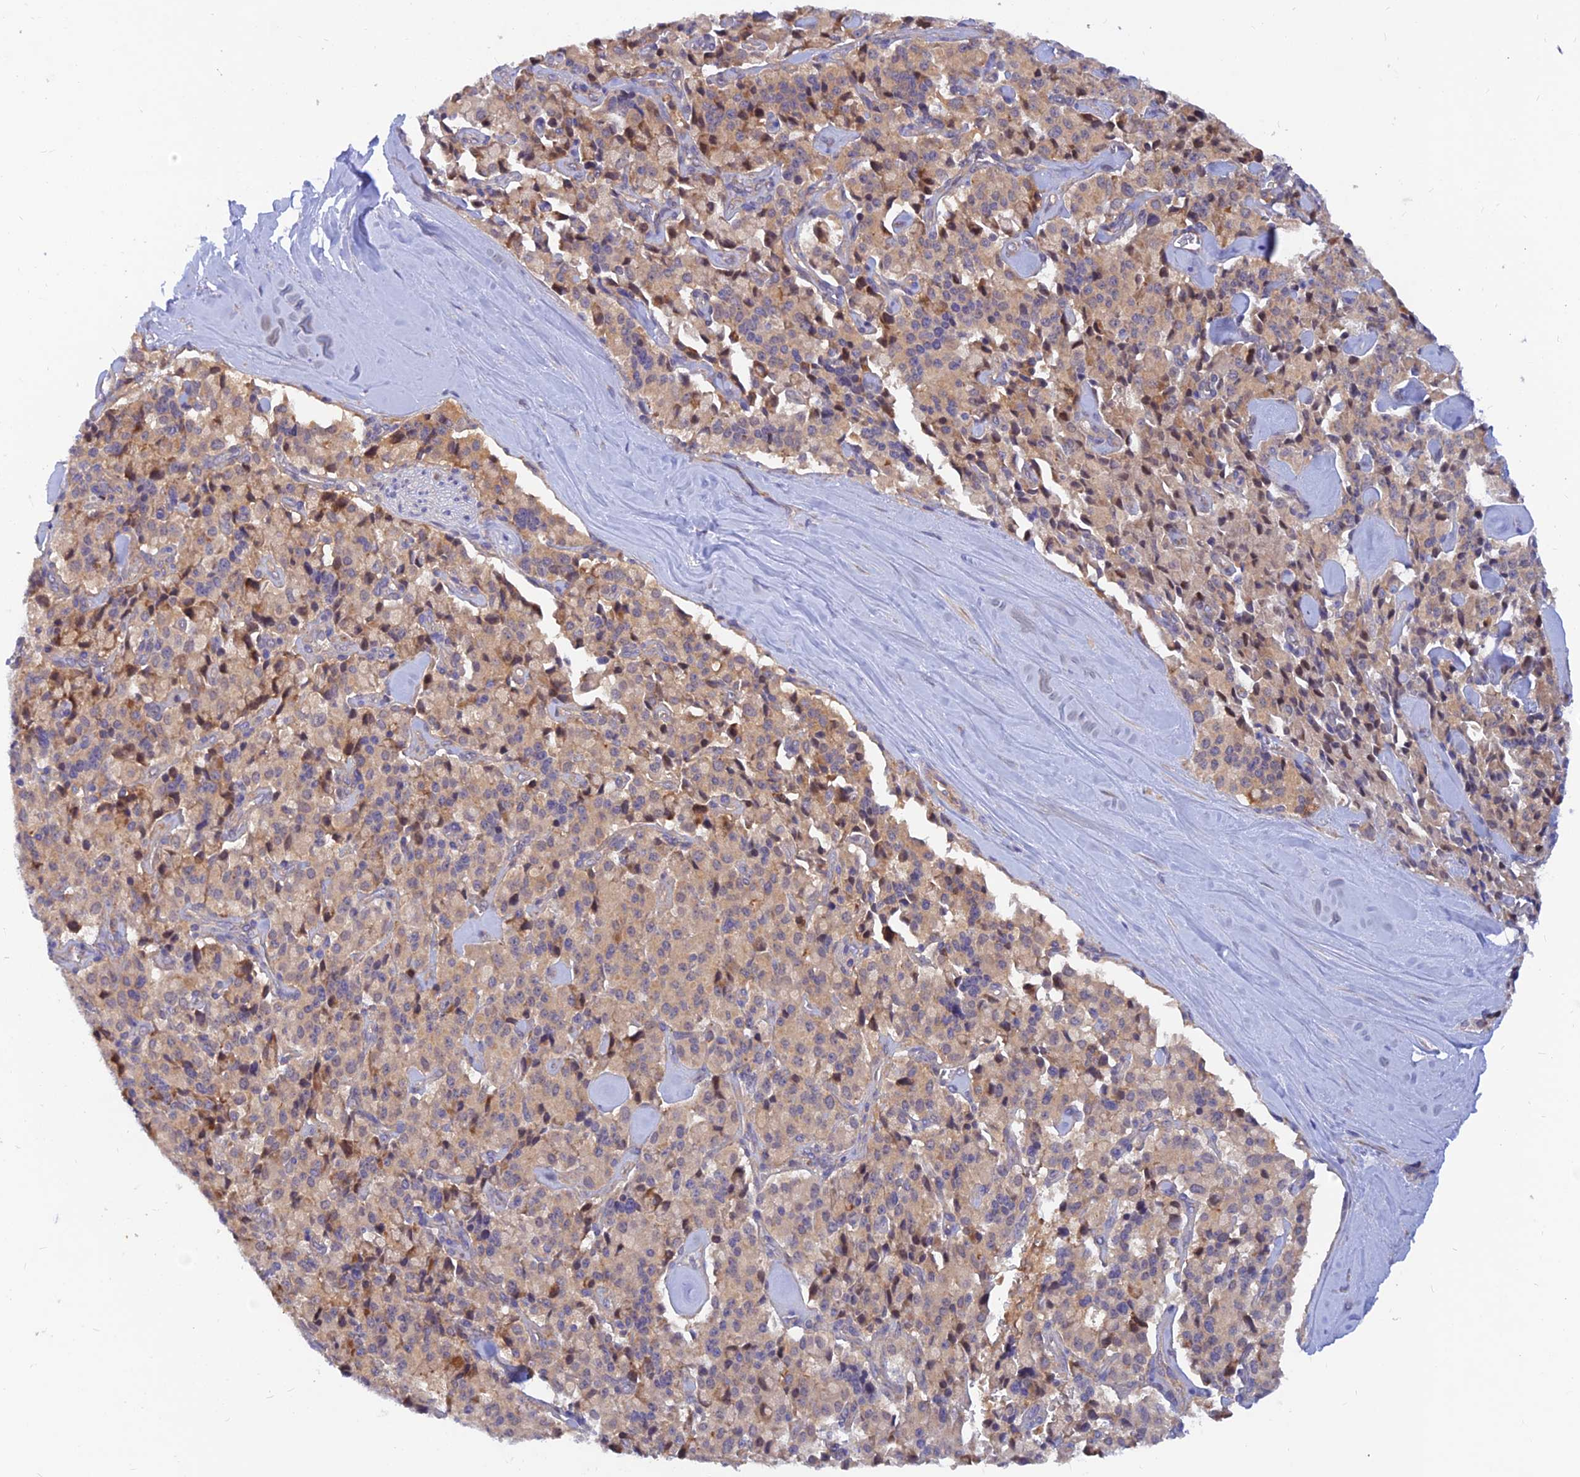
{"staining": {"intensity": "weak", "quantity": "25%-75%", "location": "cytoplasmic/membranous"}, "tissue": "pancreatic cancer", "cell_type": "Tumor cells", "image_type": "cancer", "snomed": [{"axis": "morphology", "description": "Adenocarcinoma, NOS"}, {"axis": "topography", "description": "Pancreas"}], "caption": "Tumor cells show low levels of weak cytoplasmic/membranous staining in approximately 25%-75% of cells in pancreatic adenocarcinoma.", "gene": "DNAJC16", "patient": {"sex": "male", "age": 65}}